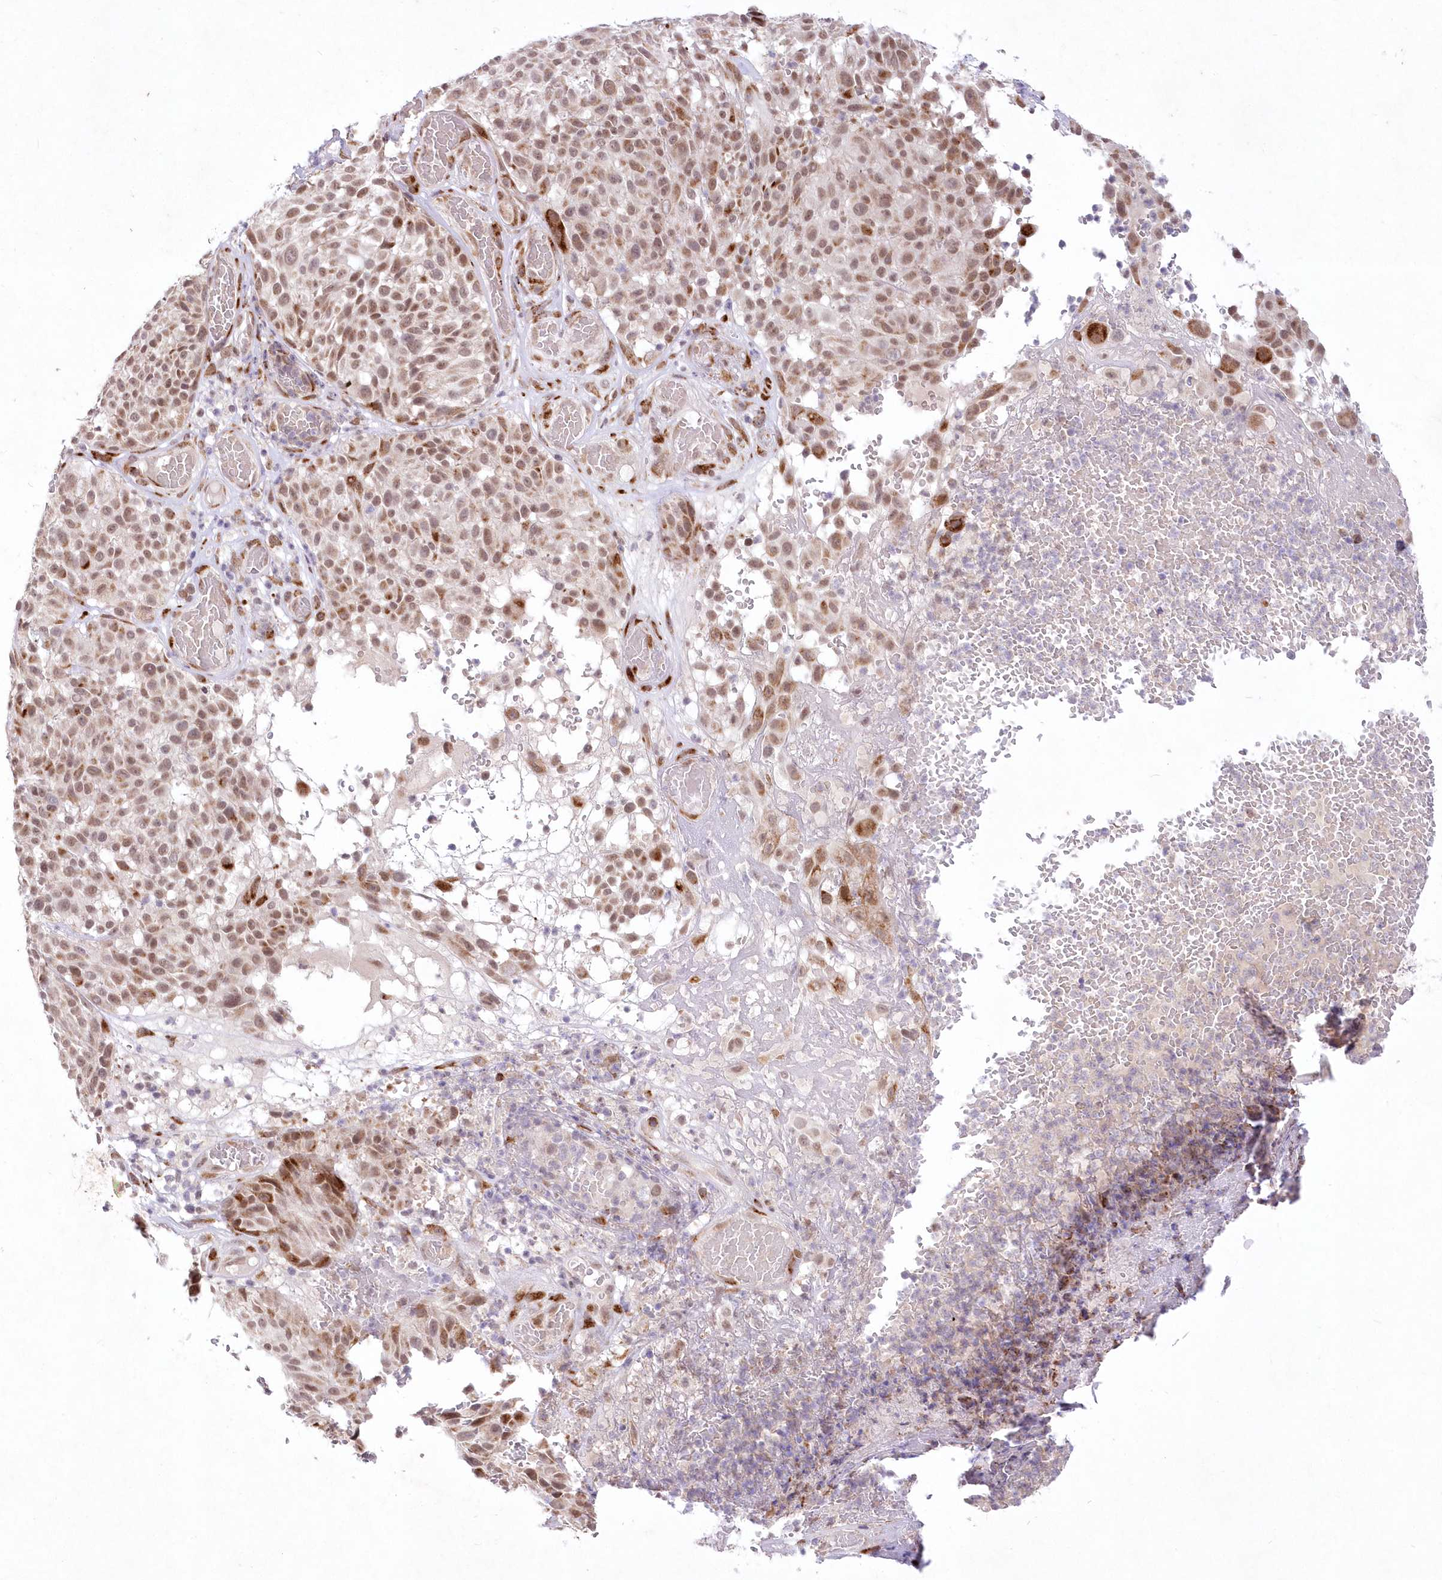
{"staining": {"intensity": "moderate", "quantity": ">75%", "location": "nuclear"}, "tissue": "melanoma", "cell_type": "Tumor cells", "image_type": "cancer", "snomed": [{"axis": "morphology", "description": "Malignant melanoma, NOS"}, {"axis": "topography", "description": "Skin"}], "caption": "Immunohistochemistry staining of melanoma, which demonstrates medium levels of moderate nuclear staining in approximately >75% of tumor cells indicating moderate nuclear protein staining. The staining was performed using DAB (3,3'-diaminobenzidine) (brown) for protein detection and nuclei were counterstained in hematoxylin (blue).", "gene": "LDB1", "patient": {"sex": "male", "age": 83}}